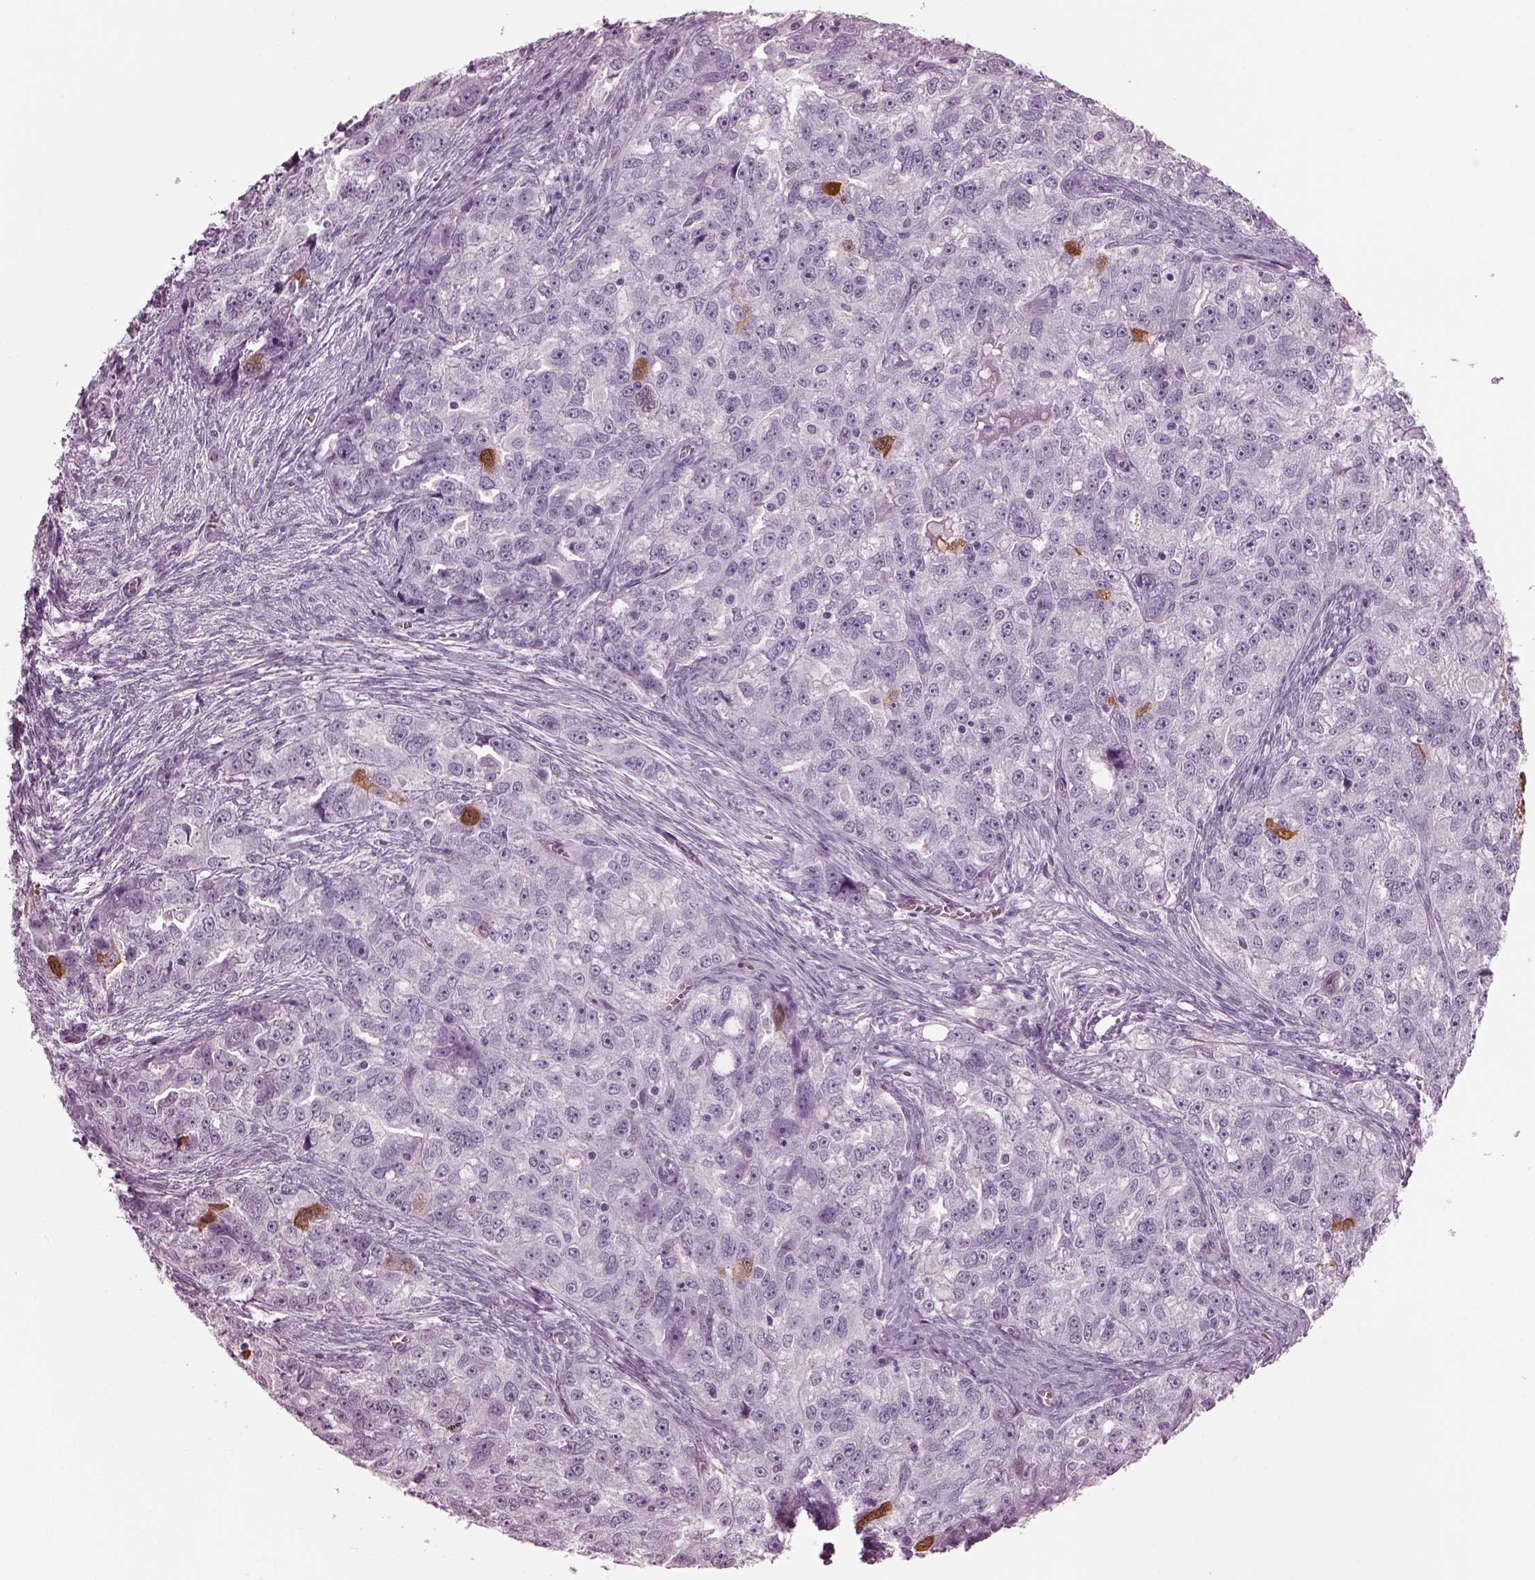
{"staining": {"intensity": "moderate", "quantity": "<25%", "location": "cytoplasmic/membranous,nuclear"}, "tissue": "ovarian cancer", "cell_type": "Tumor cells", "image_type": "cancer", "snomed": [{"axis": "morphology", "description": "Cystadenocarcinoma, serous, NOS"}, {"axis": "topography", "description": "Ovary"}], "caption": "This photomicrograph shows immunohistochemistry staining of serous cystadenocarcinoma (ovarian), with low moderate cytoplasmic/membranous and nuclear positivity in about <25% of tumor cells.", "gene": "TPPP2", "patient": {"sex": "female", "age": 51}}